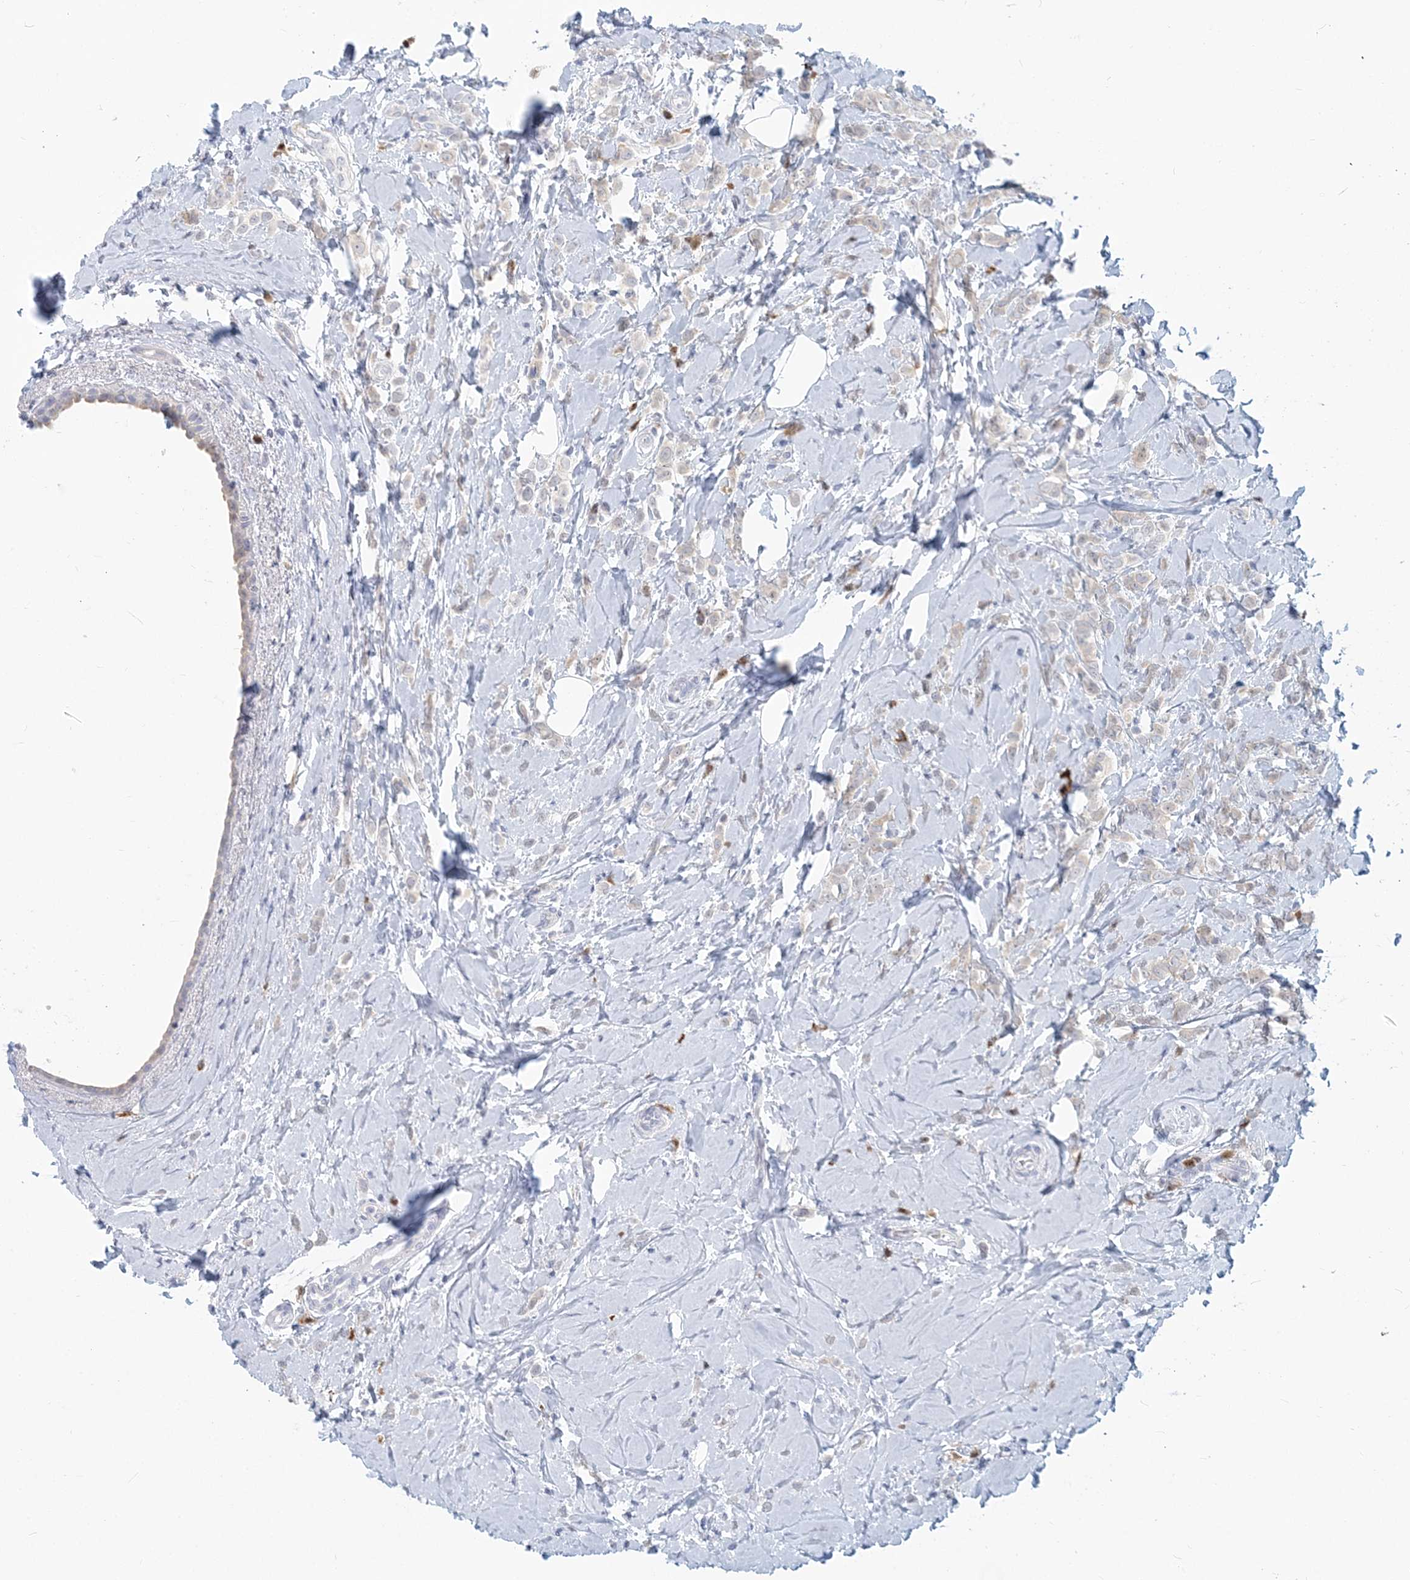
{"staining": {"intensity": "negative", "quantity": "none", "location": "none"}, "tissue": "breast cancer", "cell_type": "Tumor cells", "image_type": "cancer", "snomed": [{"axis": "morphology", "description": "Lobular carcinoma"}, {"axis": "topography", "description": "Breast"}], "caption": "This image is of breast lobular carcinoma stained with immunohistochemistry (IHC) to label a protein in brown with the nuclei are counter-stained blue. There is no positivity in tumor cells.", "gene": "GMPPA", "patient": {"sex": "female", "age": 47}}